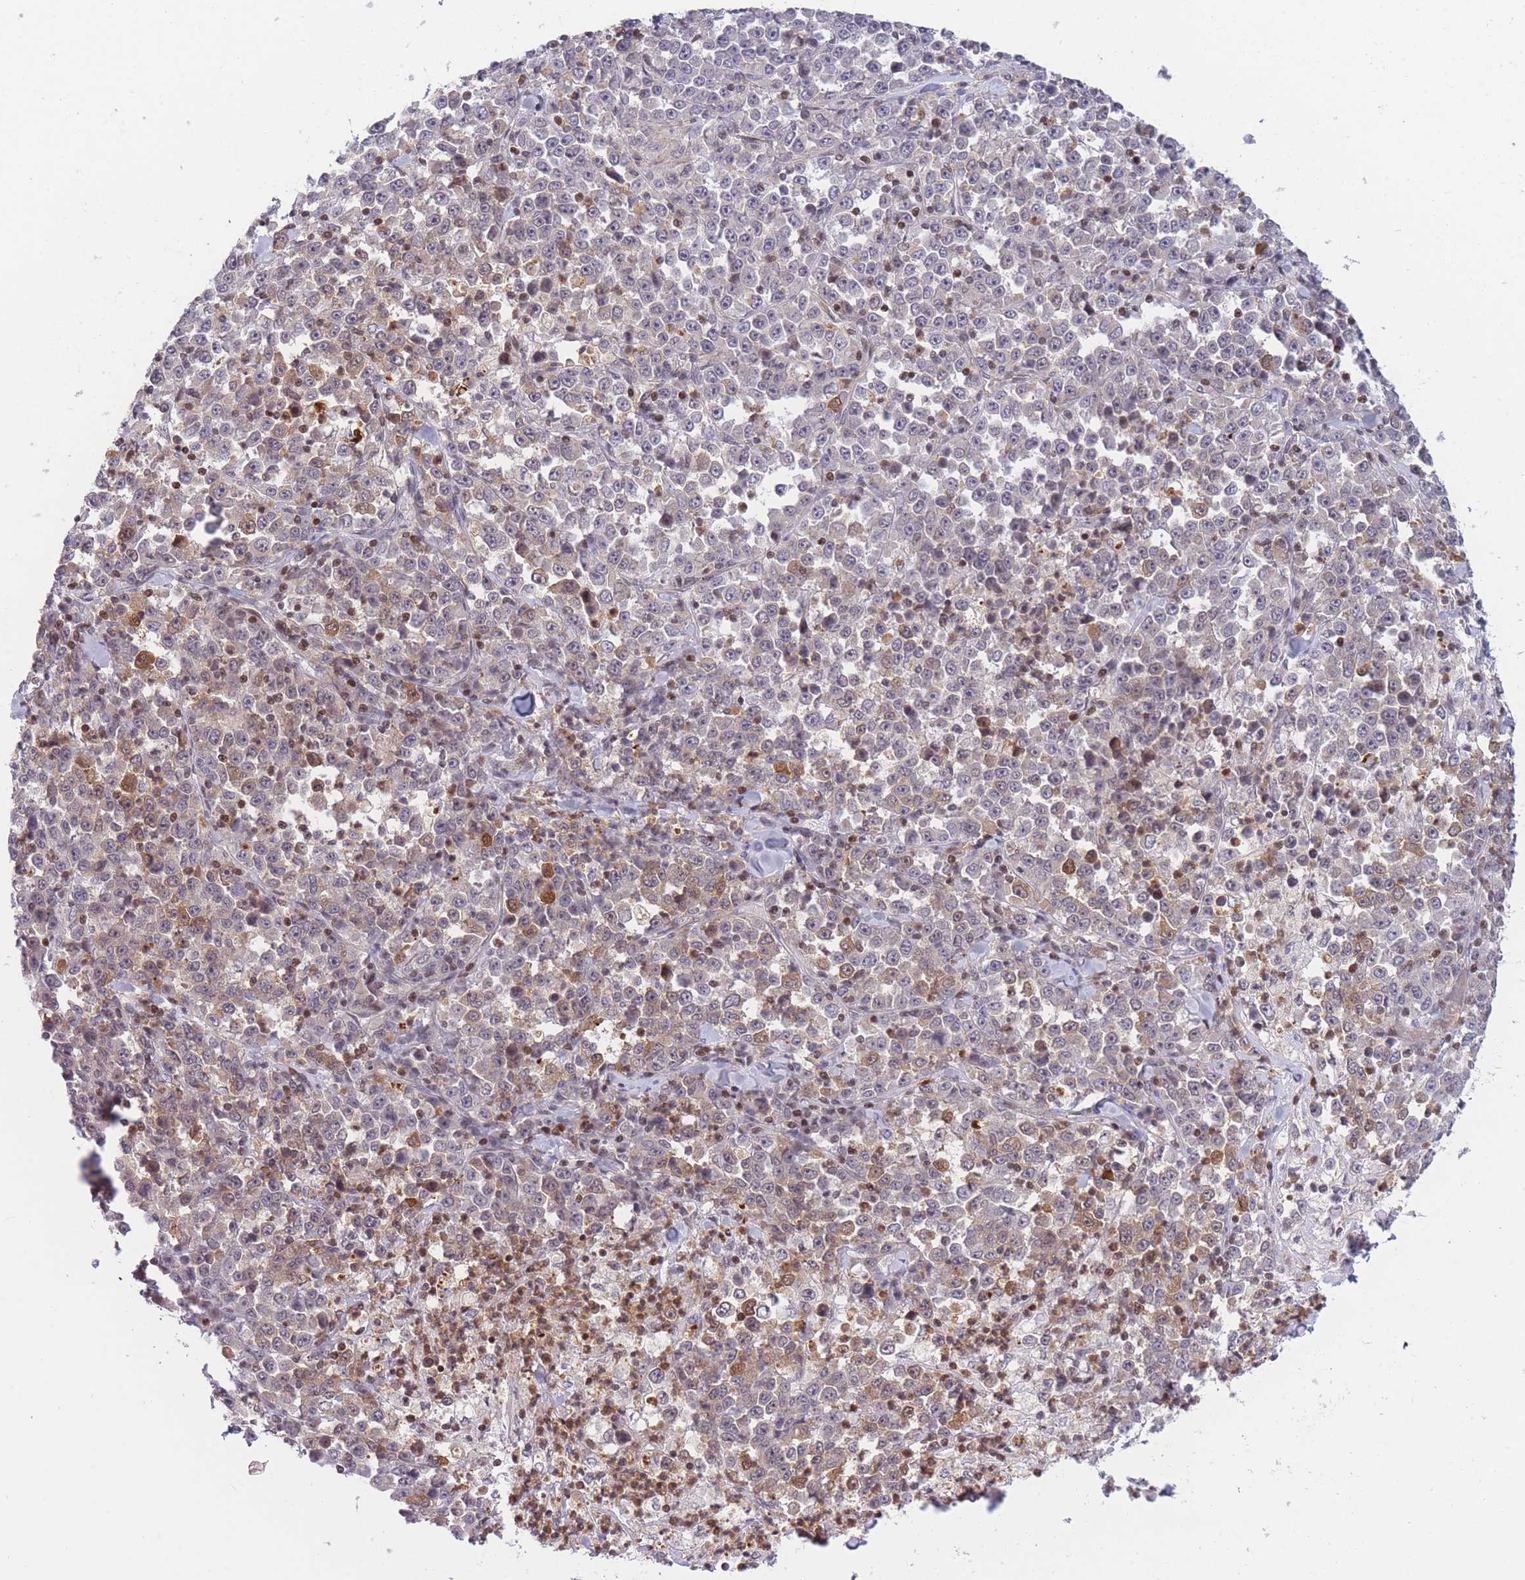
{"staining": {"intensity": "negative", "quantity": "none", "location": "none"}, "tissue": "stomach cancer", "cell_type": "Tumor cells", "image_type": "cancer", "snomed": [{"axis": "morphology", "description": "Normal tissue, NOS"}, {"axis": "morphology", "description": "Adenocarcinoma, NOS"}, {"axis": "topography", "description": "Stomach, upper"}, {"axis": "topography", "description": "Stomach"}], "caption": "DAB immunohistochemical staining of stomach adenocarcinoma shows no significant expression in tumor cells.", "gene": "SLC35F5", "patient": {"sex": "male", "age": 59}}